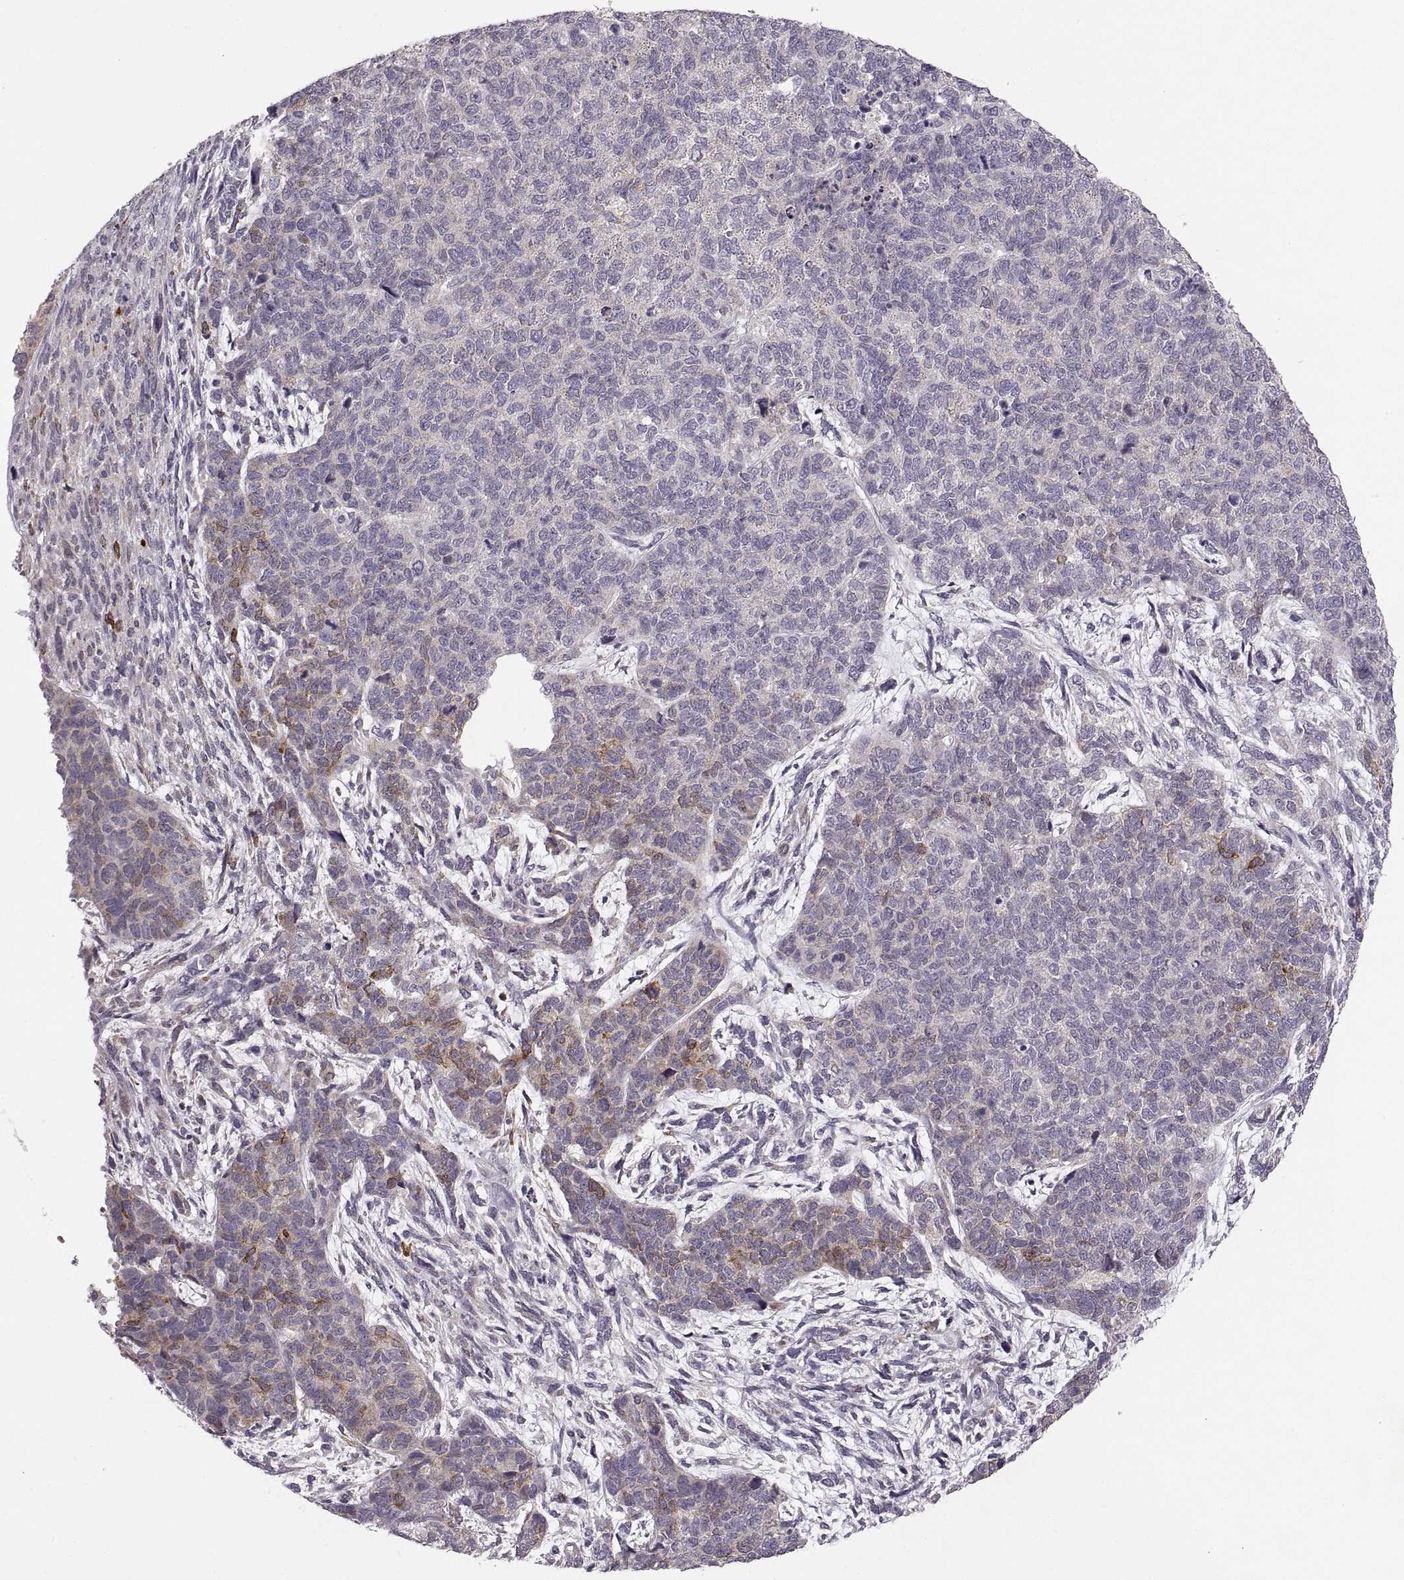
{"staining": {"intensity": "moderate", "quantity": "<25%", "location": "cytoplasmic/membranous"}, "tissue": "cervical cancer", "cell_type": "Tumor cells", "image_type": "cancer", "snomed": [{"axis": "morphology", "description": "Squamous cell carcinoma, NOS"}, {"axis": "topography", "description": "Cervix"}], "caption": "Immunohistochemical staining of cervical squamous cell carcinoma demonstrates low levels of moderate cytoplasmic/membranous protein positivity in approximately <25% of tumor cells.", "gene": "HMGCR", "patient": {"sex": "female", "age": 63}}